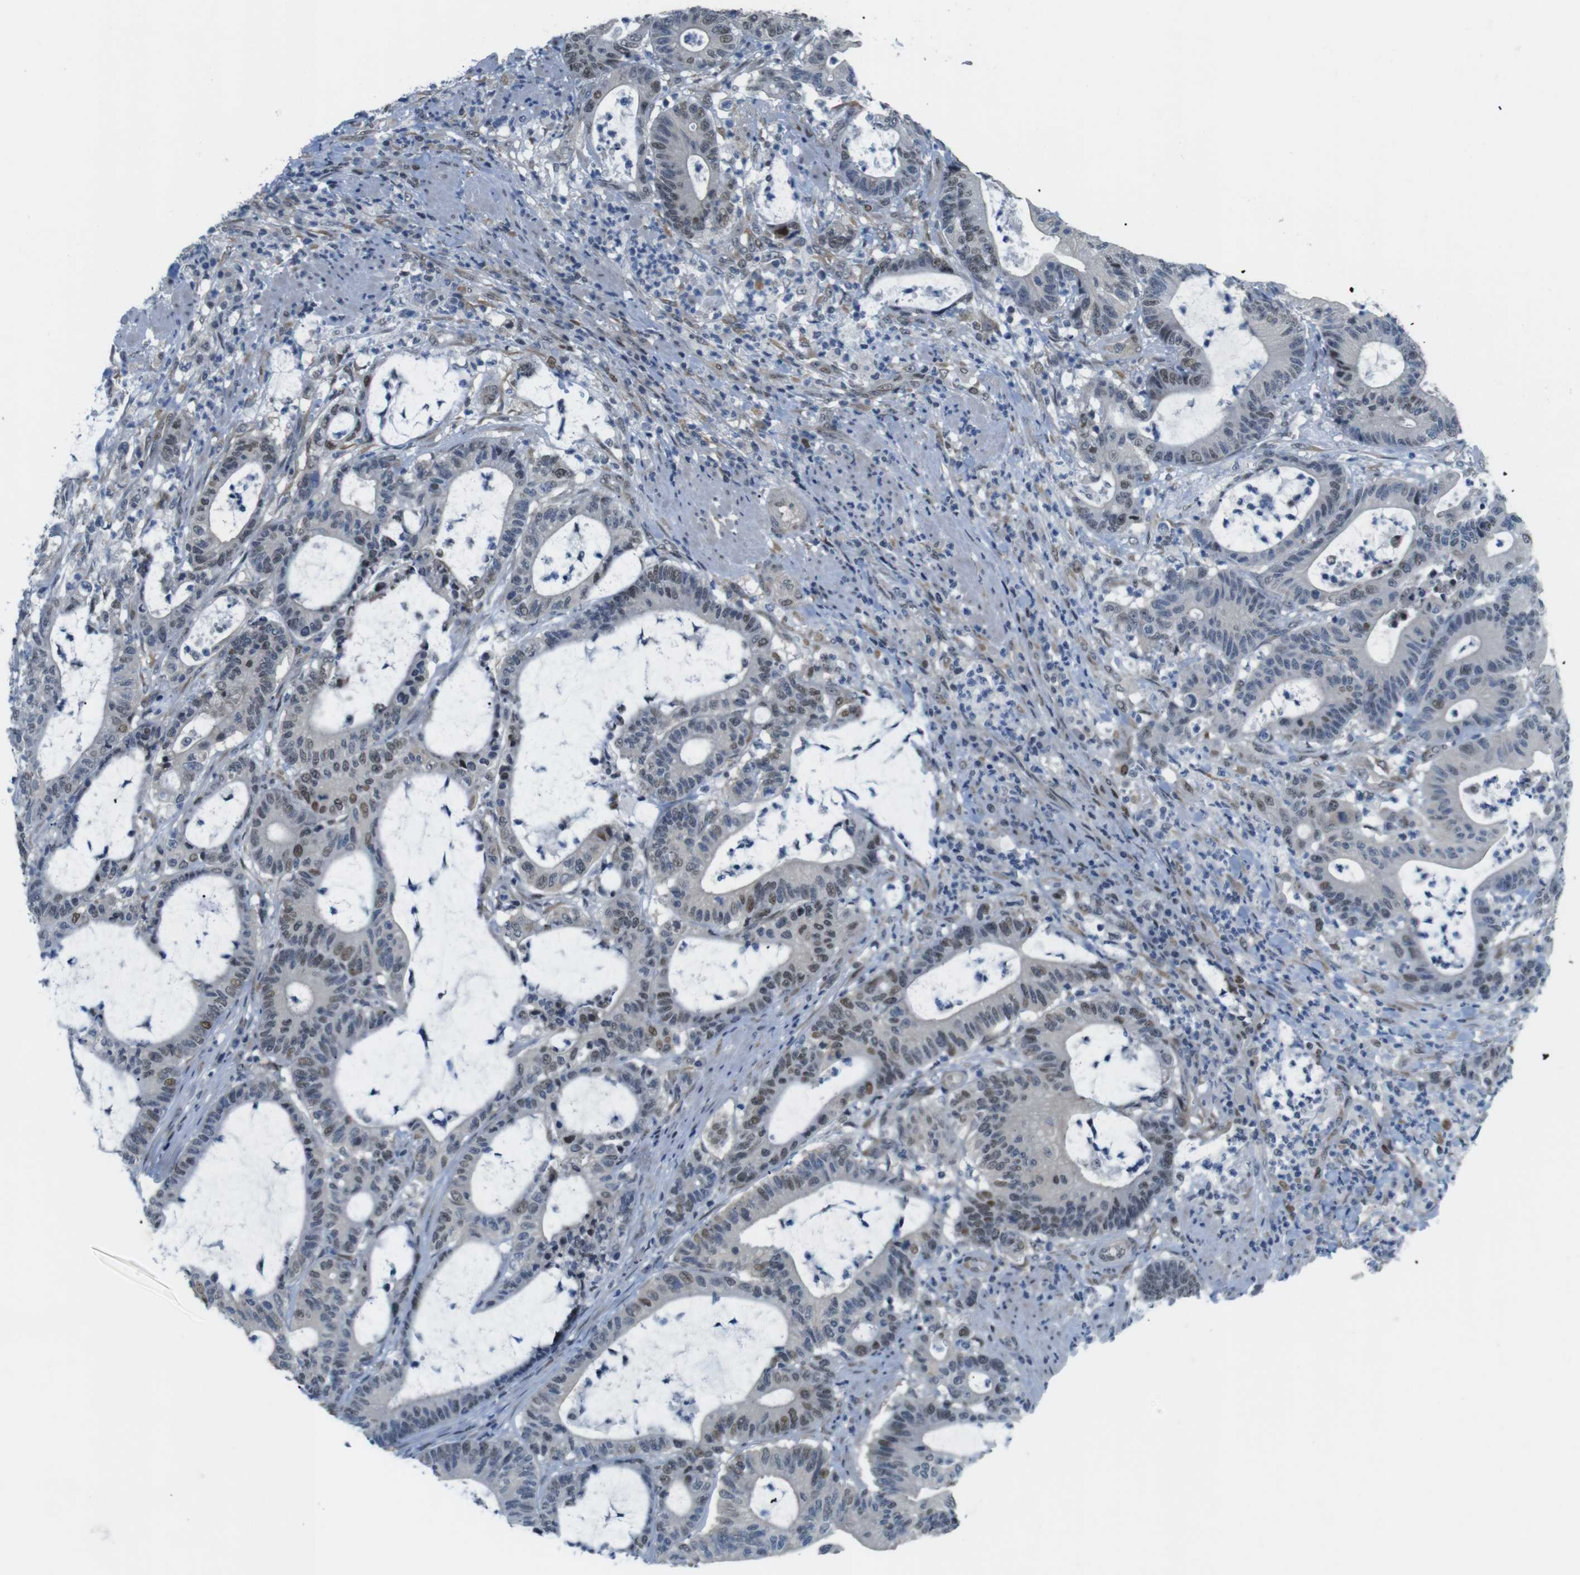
{"staining": {"intensity": "weak", "quantity": "25%-75%", "location": "nuclear"}, "tissue": "colorectal cancer", "cell_type": "Tumor cells", "image_type": "cancer", "snomed": [{"axis": "morphology", "description": "Adenocarcinoma, NOS"}, {"axis": "topography", "description": "Colon"}], "caption": "Human colorectal cancer (adenocarcinoma) stained for a protein (brown) reveals weak nuclear positive positivity in approximately 25%-75% of tumor cells.", "gene": "SMCO2", "patient": {"sex": "female", "age": 84}}